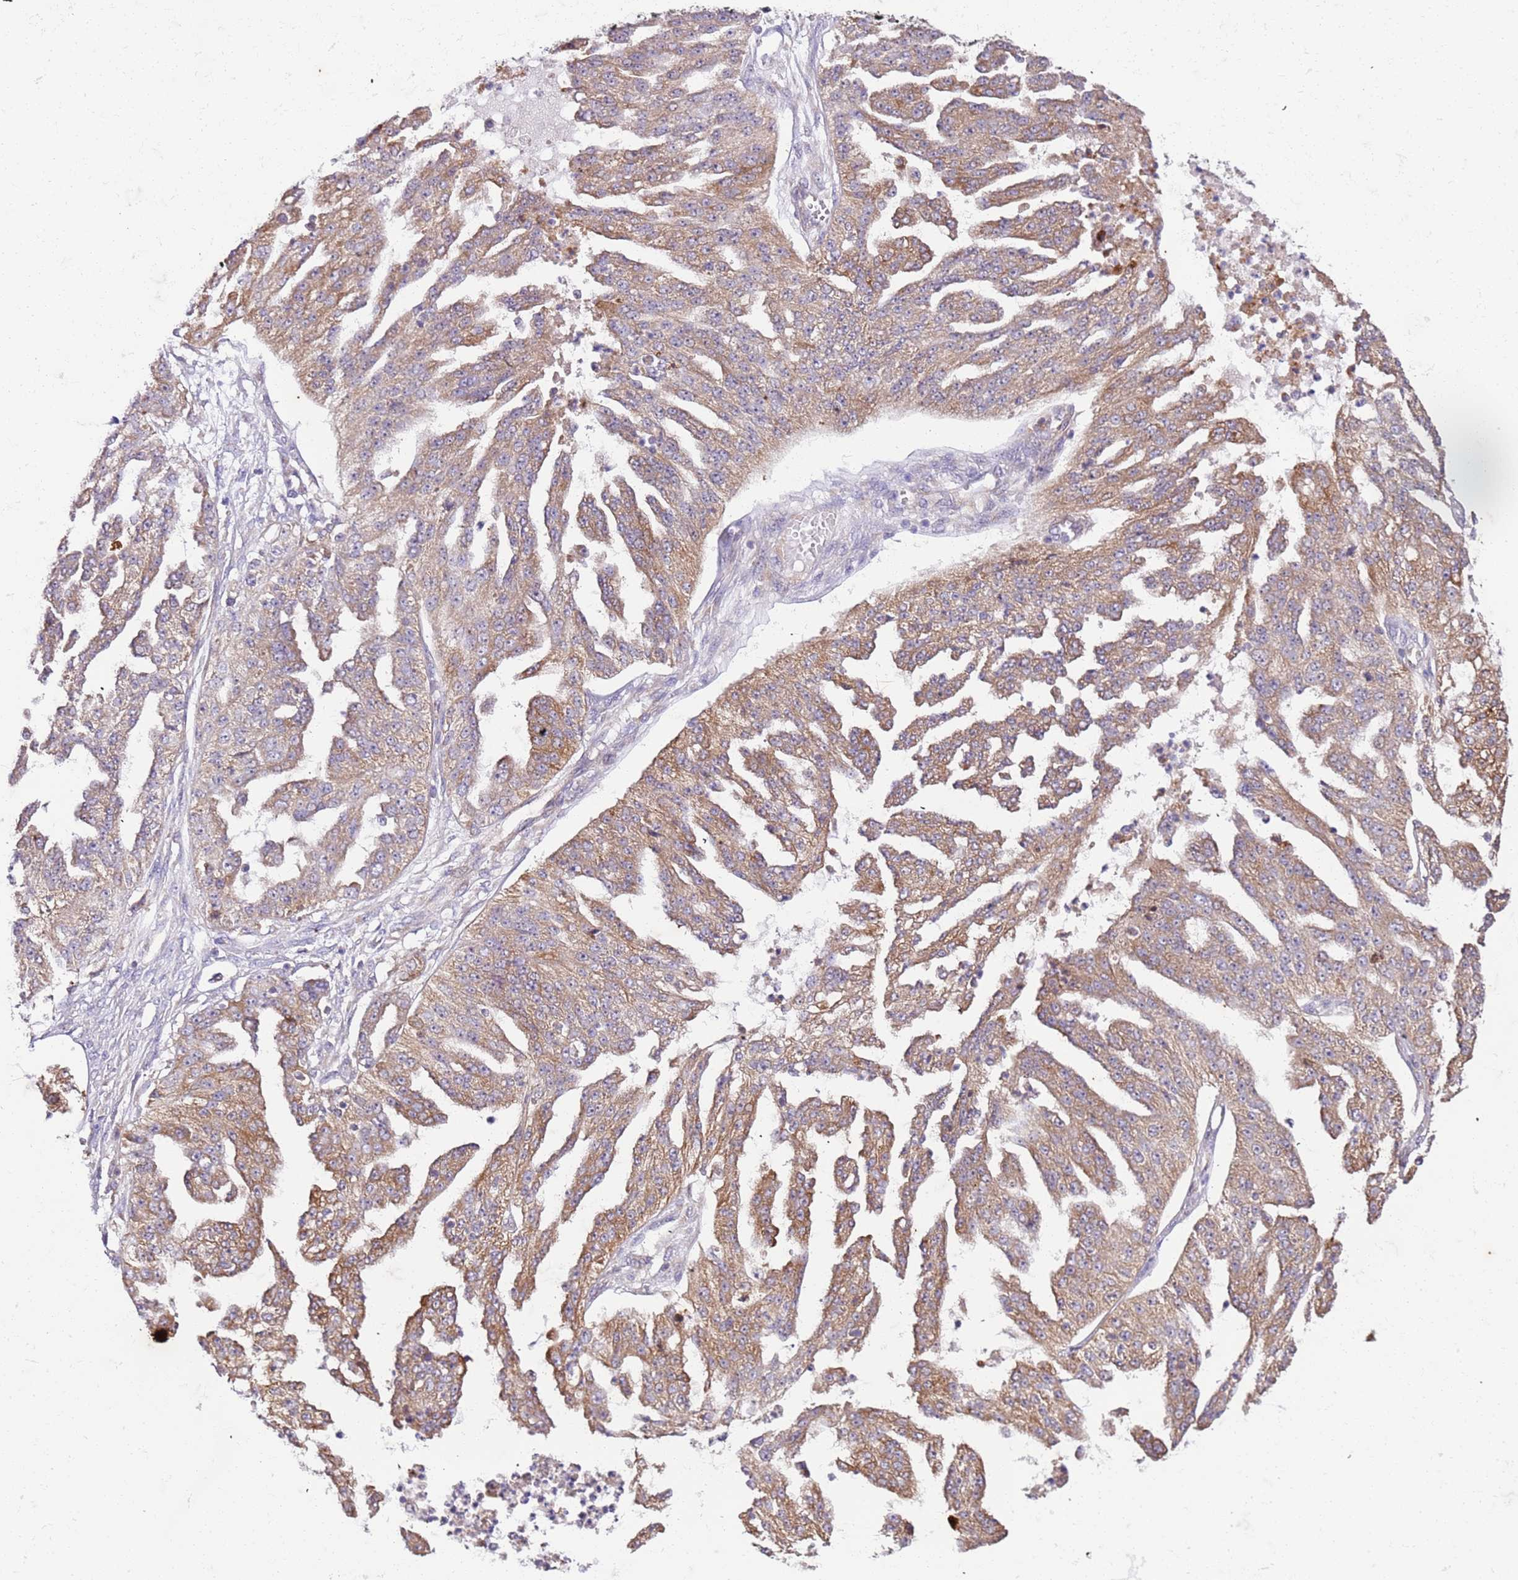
{"staining": {"intensity": "moderate", "quantity": ">75%", "location": "cytoplasmic/membranous"}, "tissue": "ovarian cancer", "cell_type": "Tumor cells", "image_type": "cancer", "snomed": [{"axis": "morphology", "description": "Cystadenocarcinoma, serous, NOS"}, {"axis": "topography", "description": "Ovary"}], "caption": "Protein staining of ovarian cancer tissue exhibits moderate cytoplasmic/membranous expression in about >75% of tumor cells. The protein is stained brown, and the nuclei are stained in blue (DAB IHC with brightfield microscopy, high magnification).", "gene": "OSBP", "patient": {"sex": "female", "age": 58}}